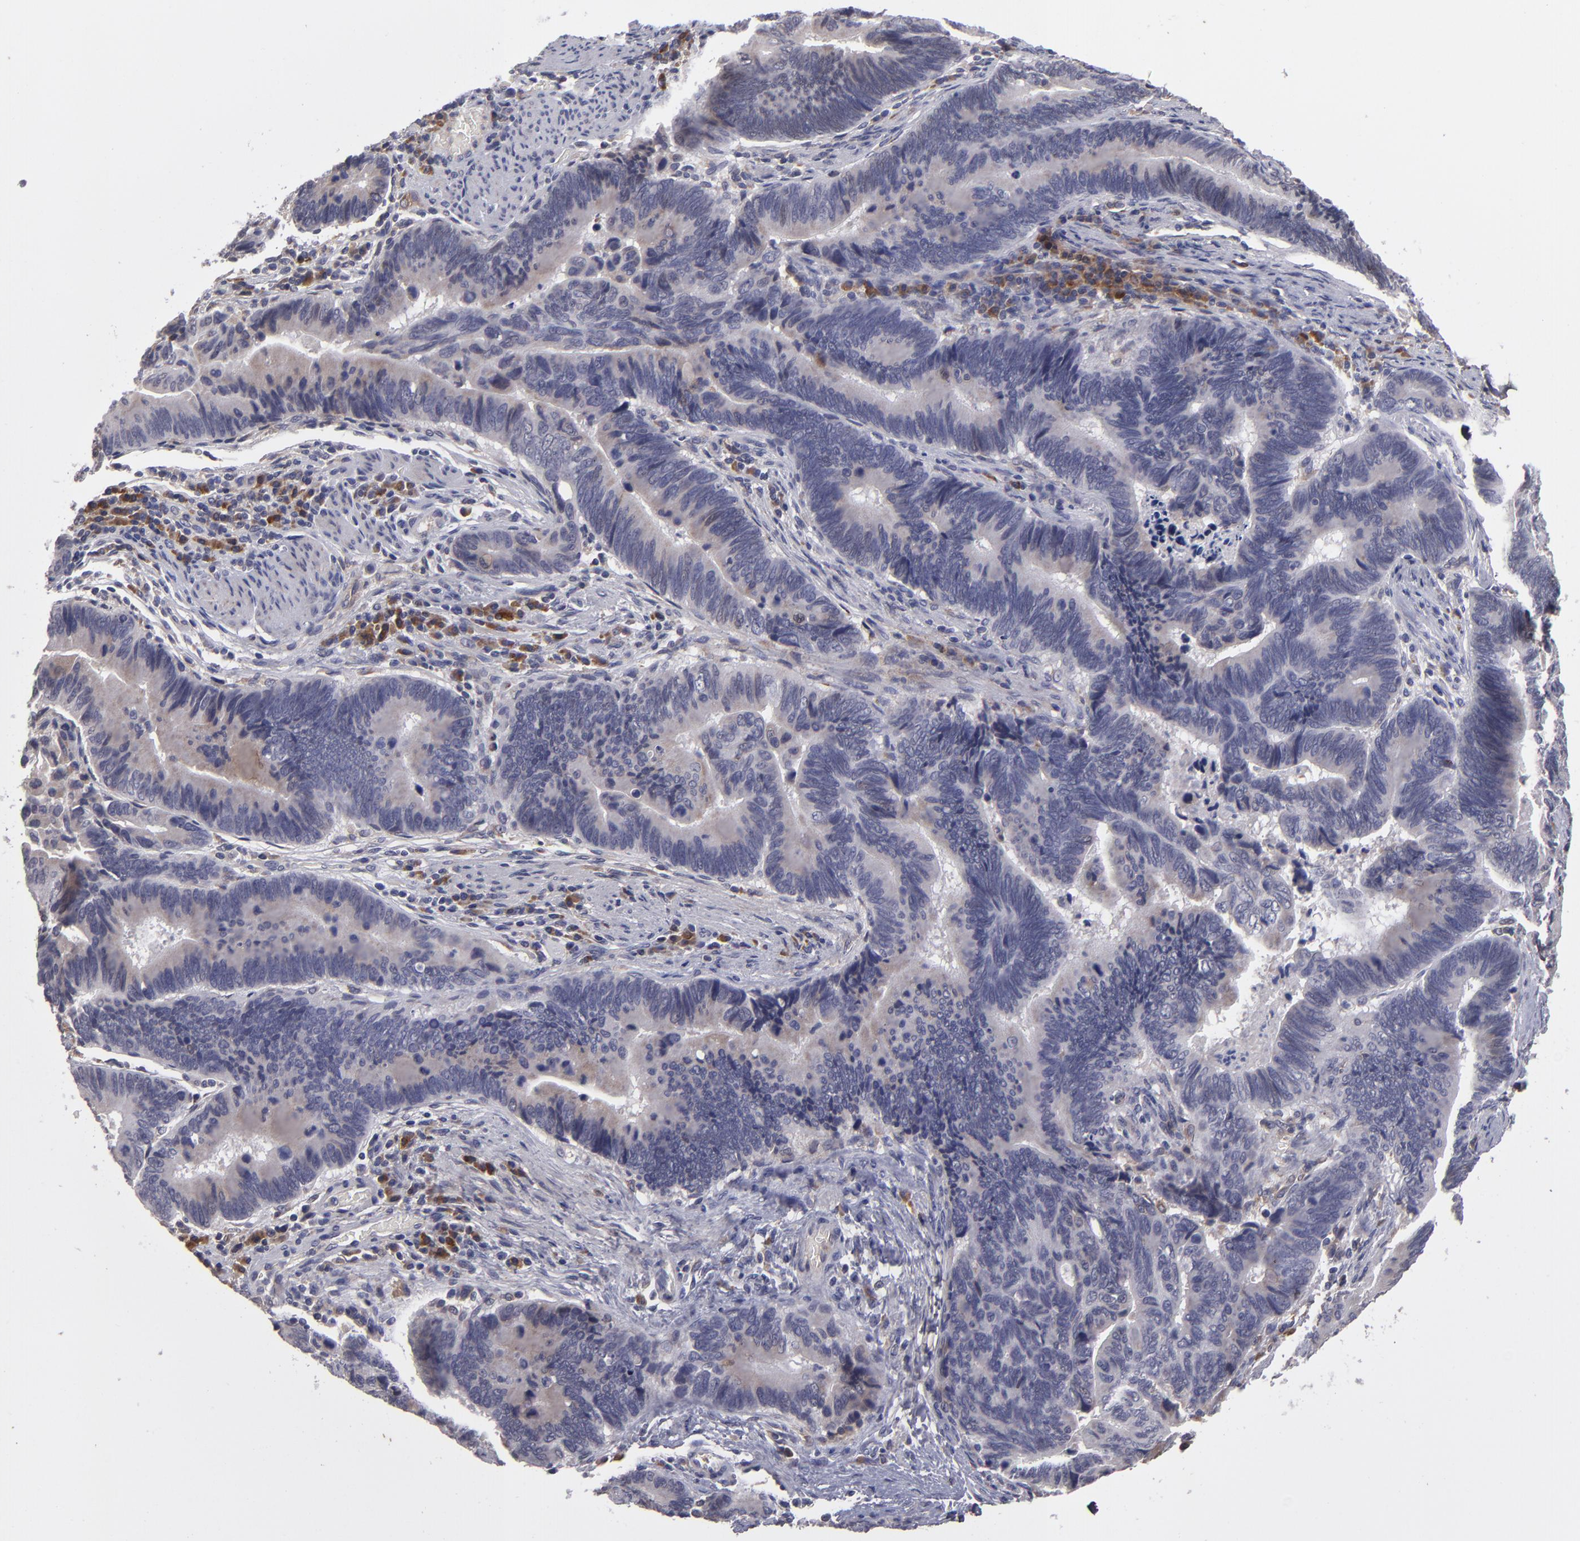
{"staining": {"intensity": "weak", "quantity": "25%-75%", "location": "cytoplasmic/membranous"}, "tissue": "pancreatic cancer", "cell_type": "Tumor cells", "image_type": "cancer", "snomed": [{"axis": "morphology", "description": "Adenocarcinoma, NOS"}, {"axis": "topography", "description": "Pancreas"}], "caption": "An image of adenocarcinoma (pancreatic) stained for a protein demonstrates weak cytoplasmic/membranous brown staining in tumor cells.", "gene": "IL12A", "patient": {"sex": "female", "age": 70}}